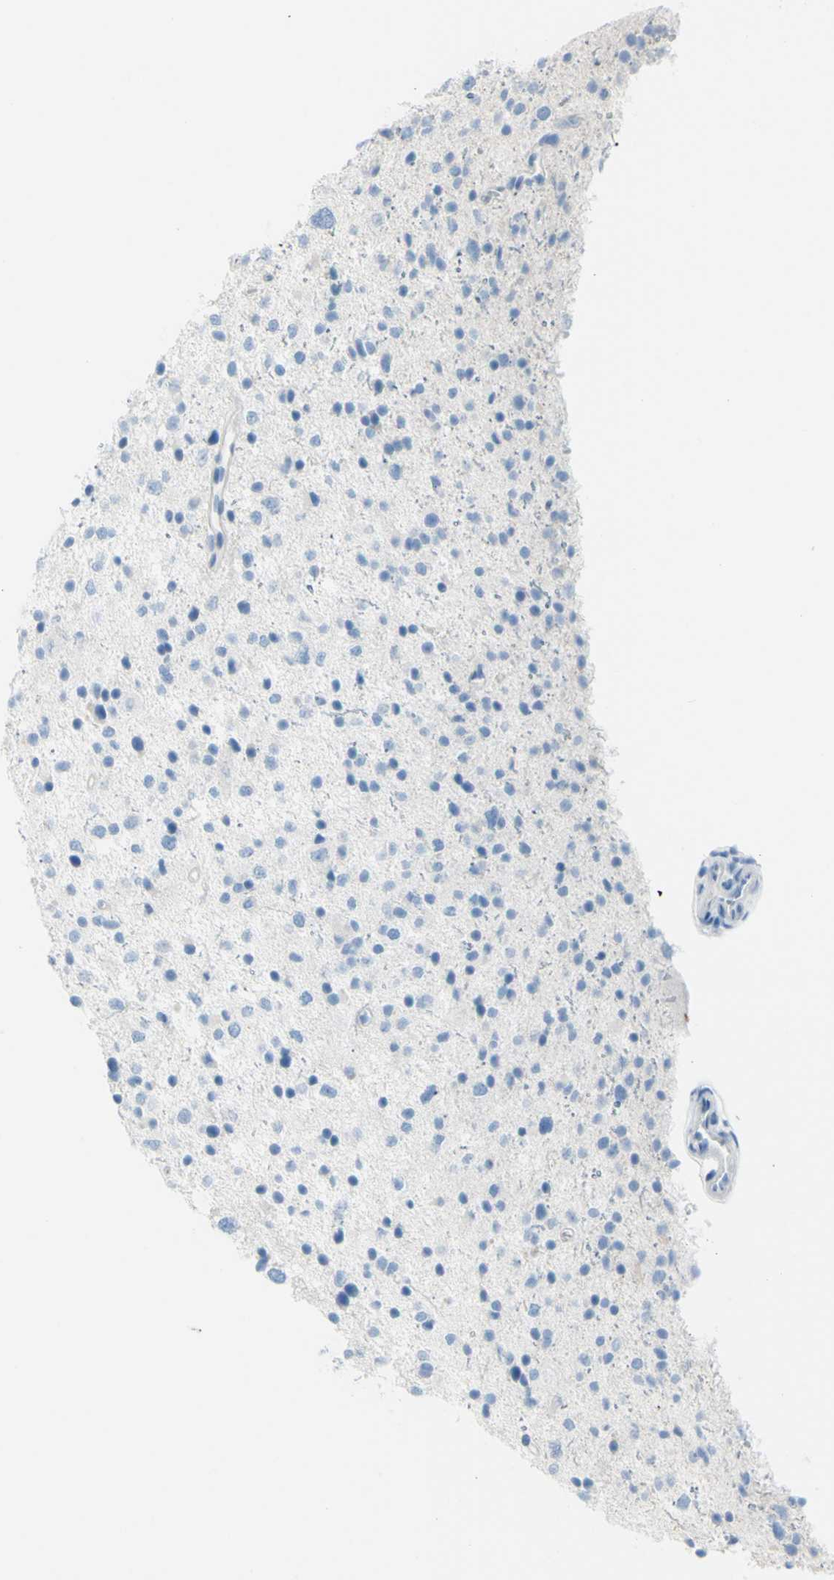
{"staining": {"intensity": "negative", "quantity": "none", "location": "none"}, "tissue": "glioma", "cell_type": "Tumor cells", "image_type": "cancer", "snomed": [{"axis": "morphology", "description": "Glioma, malignant, Low grade"}, {"axis": "topography", "description": "Brain"}], "caption": "Malignant low-grade glioma stained for a protein using immunohistochemistry exhibits no positivity tumor cells.", "gene": "TFPI2", "patient": {"sex": "female", "age": 37}}